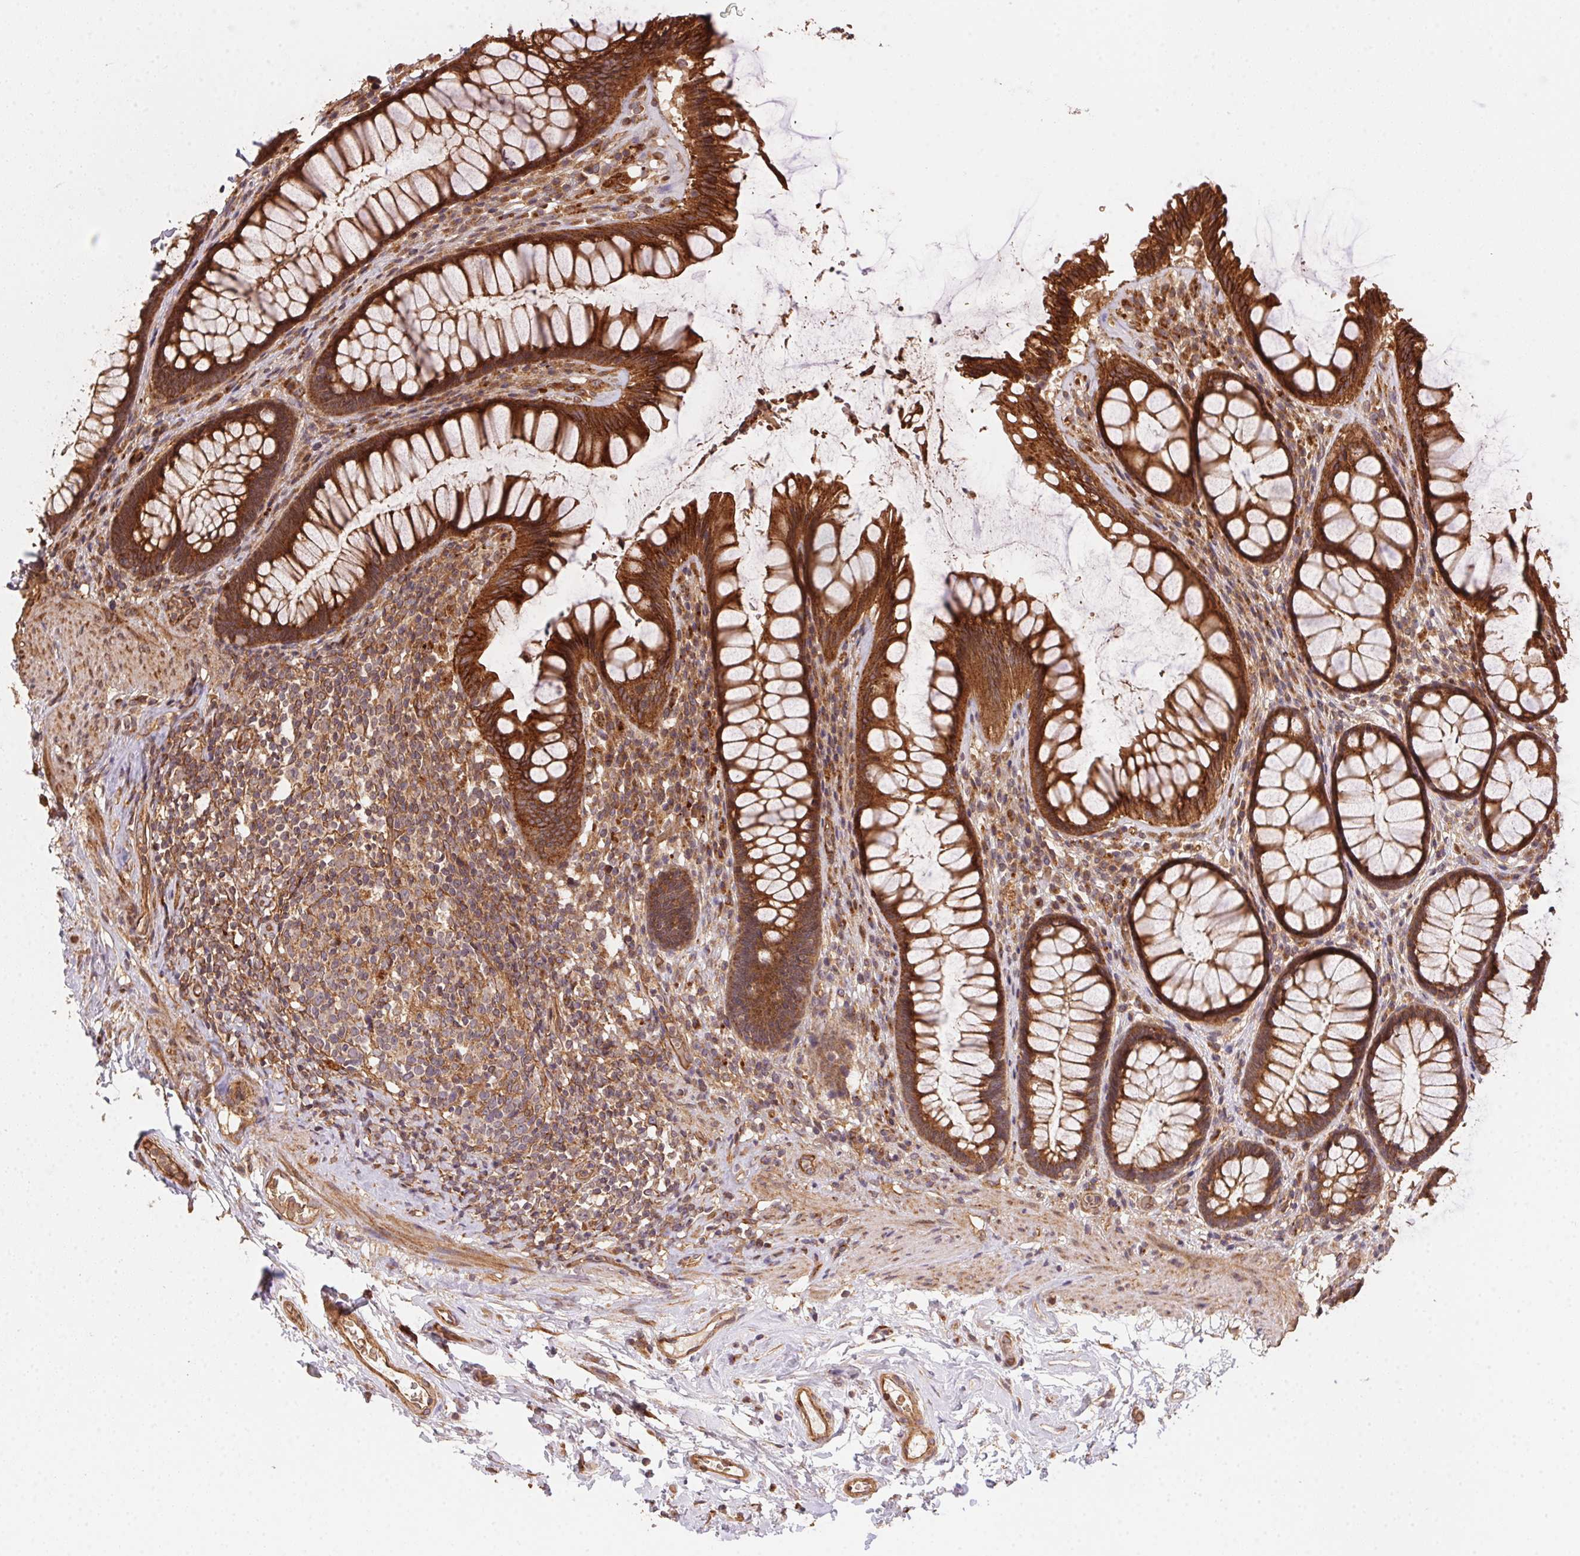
{"staining": {"intensity": "strong", "quantity": ">75%", "location": "cytoplasmic/membranous"}, "tissue": "rectum", "cell_type": "Glandular cells", "image_type": "normal", "snomed": [{"axis": "morphology", "description": "Normal tissue, NOS"}, {"axis": "topography", "description": "Rectum"}], "caption": "Benign rectum was stained to show a protein in brown. There is high levels of strong cytoplasmic/membranous staining in about >75% of glandular cells. The staining is performed using DAB brown chromogen to label protein expression. The nuclei are counter-stained blue using hematoxylin.", "gene": "USE1", "patient": {"sex": "male", "age": 72}}